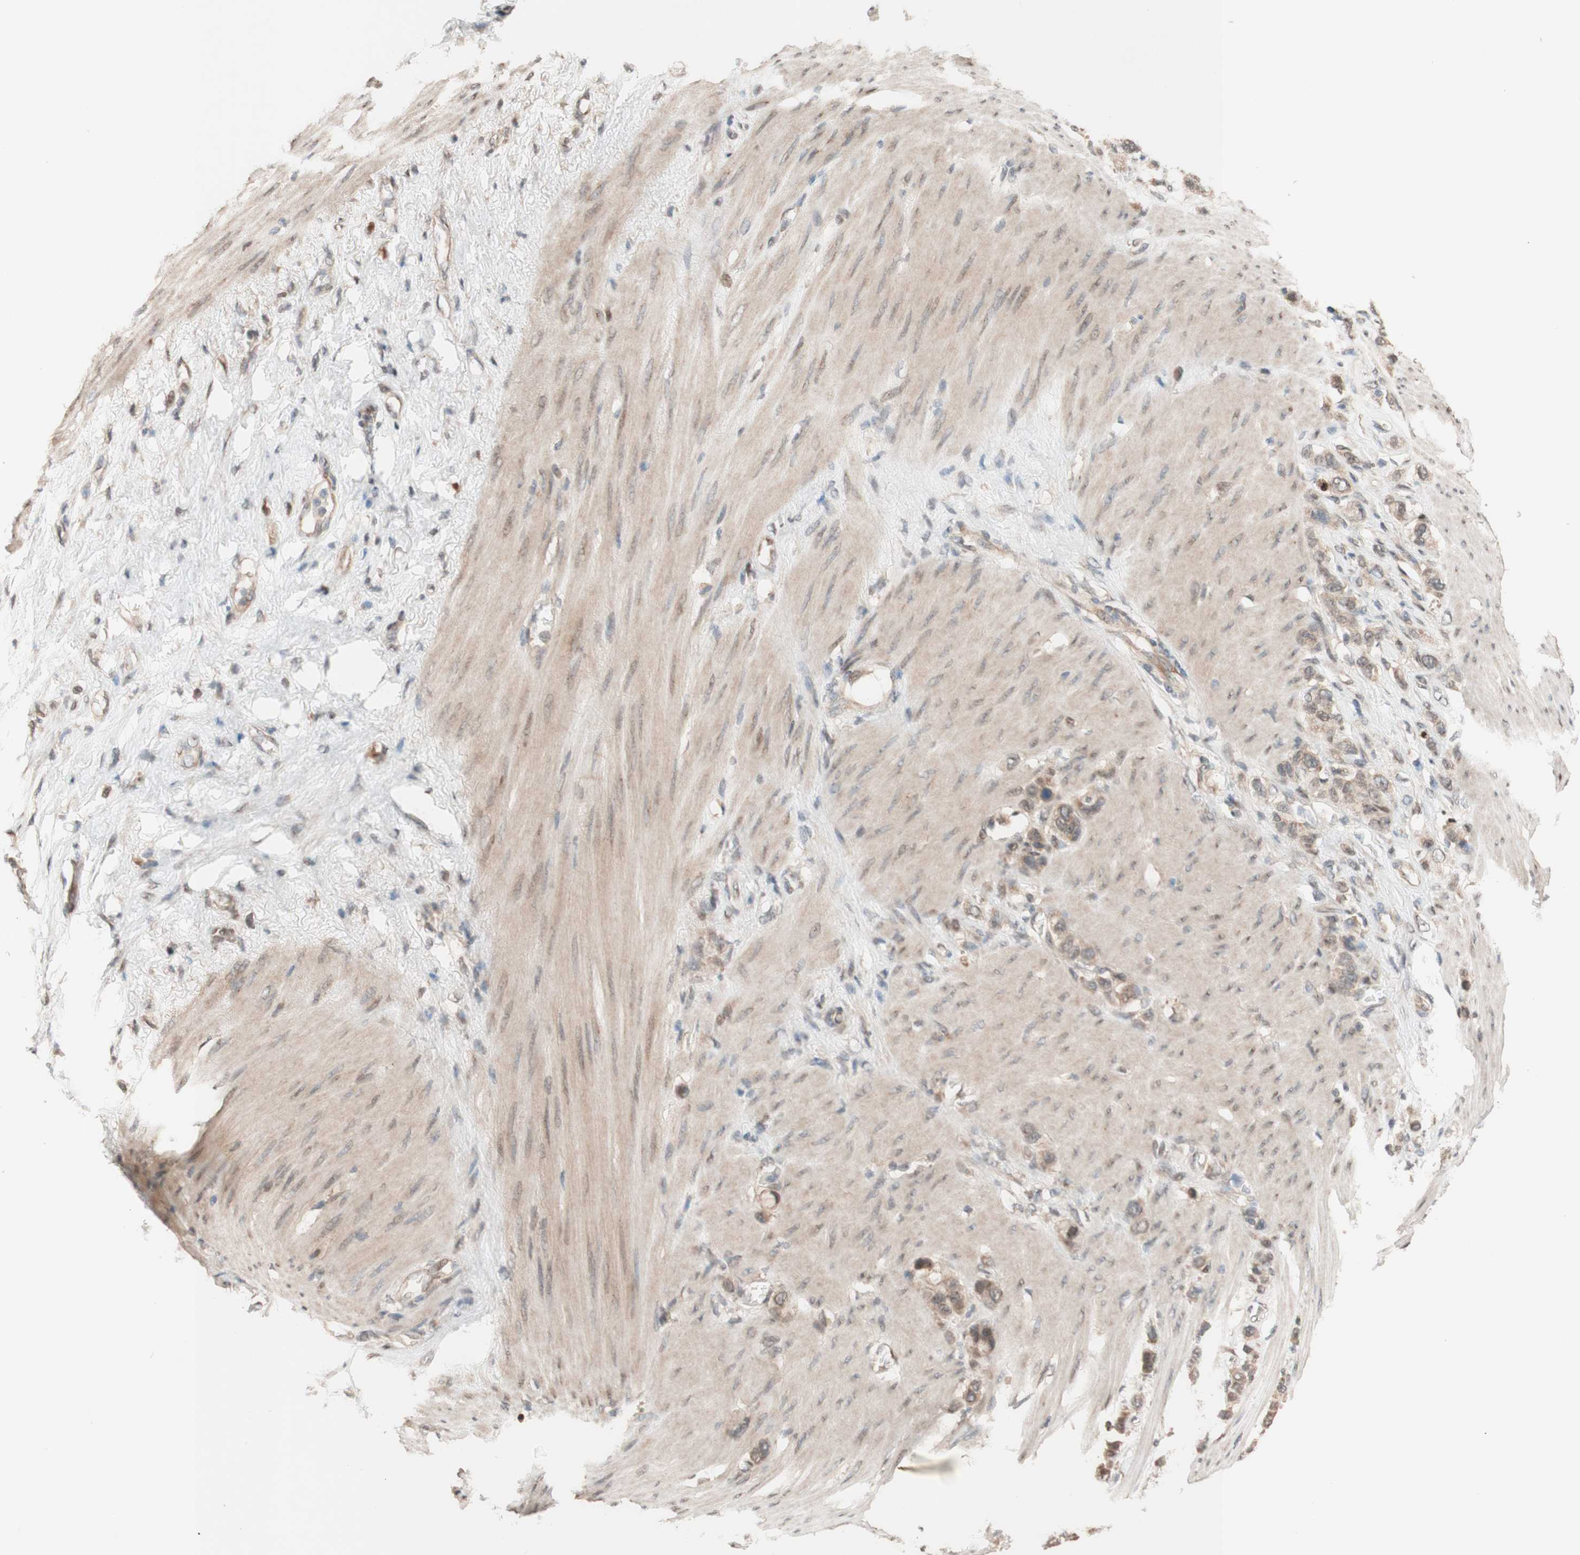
{"staining": {"intensity": "moderate", "quantity": ">75%", "location": "cytoplasmic/membranous"}, "tissue": "stomach cancer", "cell_type": "Tumor cells", "image_type": "cancer", "snomed": [{"axis": "morphology", "description": "Adenocarcinoma, NOS"}, {"axis": "morphology", "description": "Adenocarcinoma, High grade"}, {"axis": "topography", "description": "Stomach, upper"}, {"axis": "topography", "description": "Stomach, lower"}], "caption": "Human stomach cancer (high-grade adenocarcinoma) stained with a protein marker reveals moderate staining in tumor cells.", "gene": "CCNC", "patient": {"sex": "female", "age": 65}}